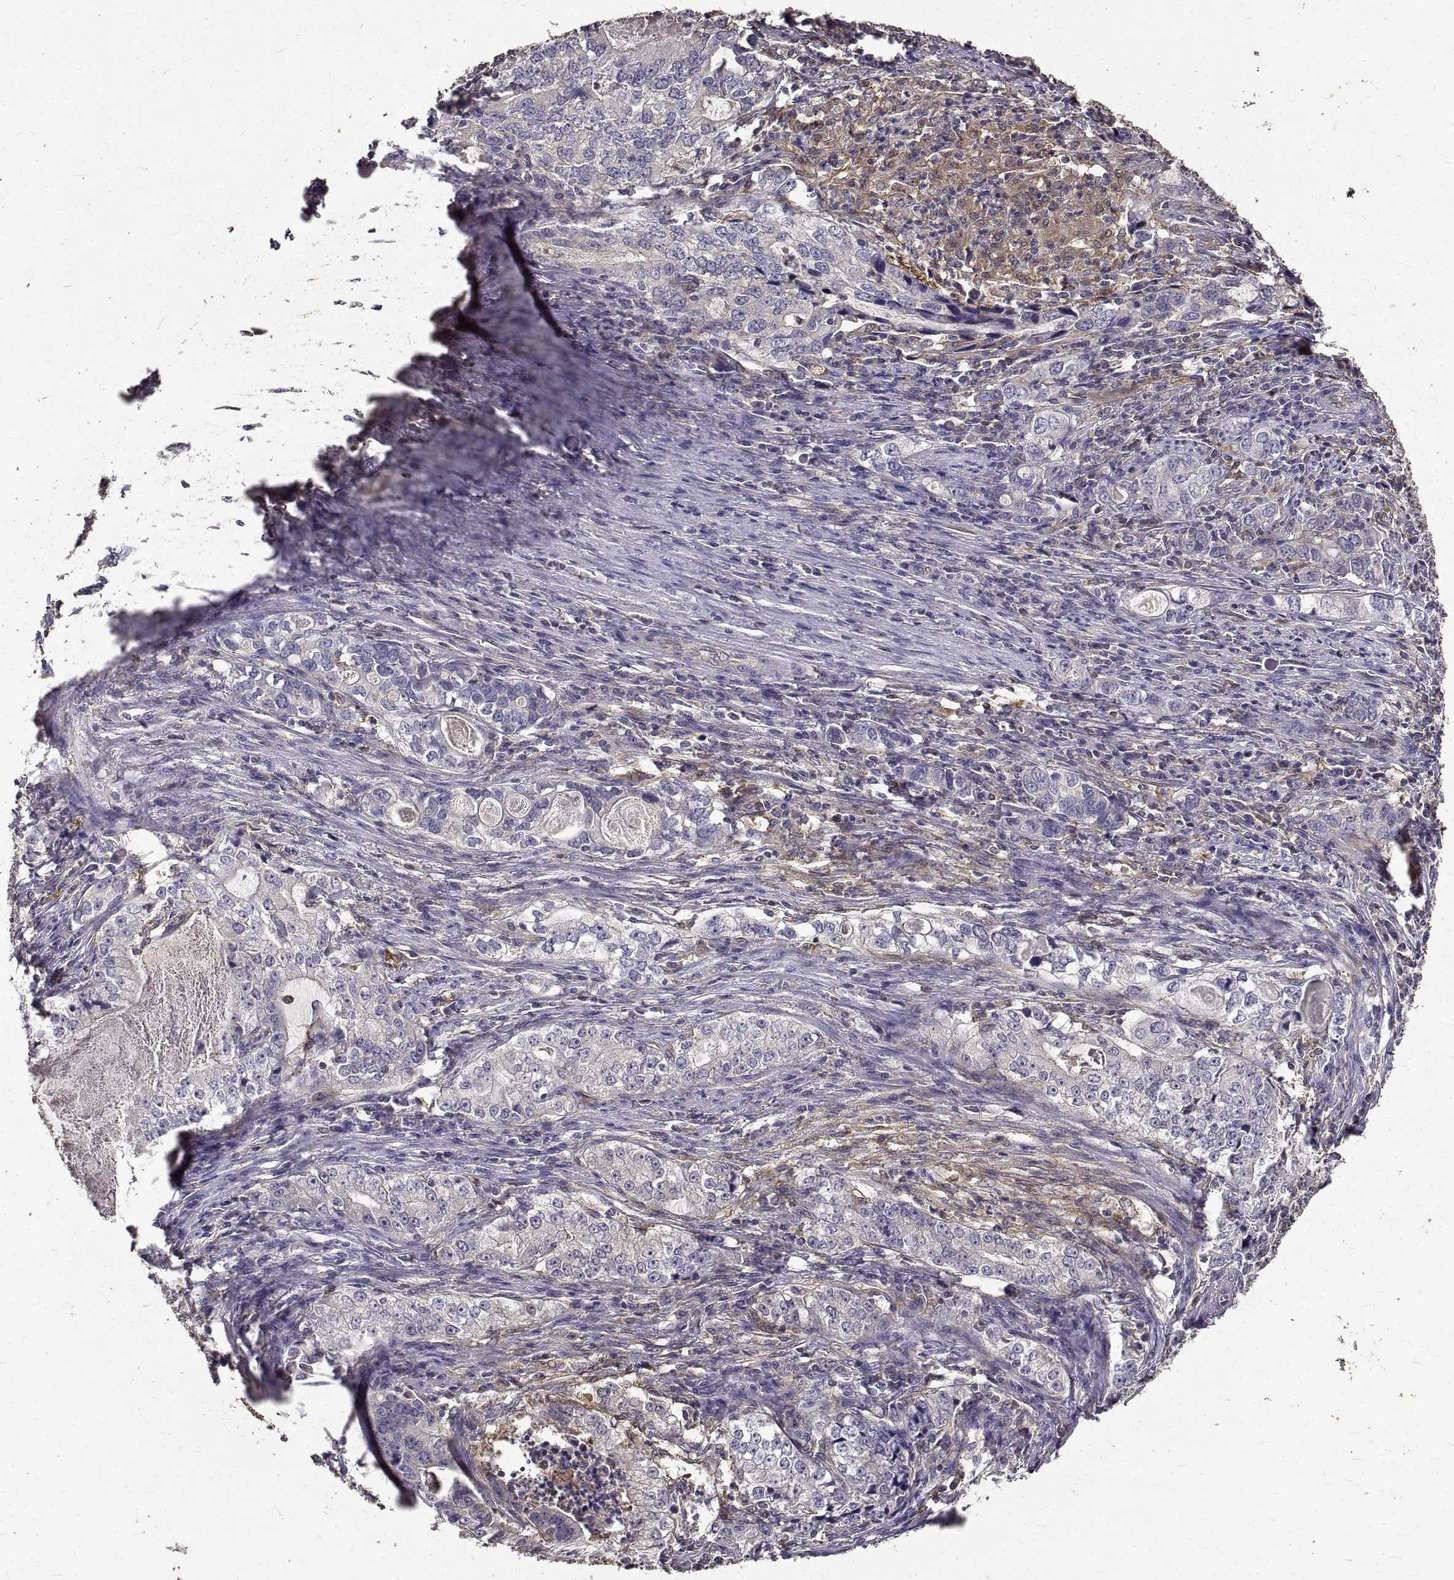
{"staining": {"intensity": "negative", "quantity": "none", "location": "none"}, "tissue": "stomach cancer", "cell_type": "Tumor cells", "image_type": "cancer", "snomed": [{"axis": "morphology", "description": "Adenocarcinoma, NOS"}, {"axis": "topography", "description": "Stomach, lower"}], "caption": "An immunohistochemistry (IHC) histopathology image of stomach cancer (adenocarcinoma) is shown. There is no staining in tumor cells of stomach cancer (adenocarcinoma). (DAB IHC visualized using brightfield microscopy, high magnification).", "gene": "PEA15", "patient": {"sex": "female", "age": 72}}